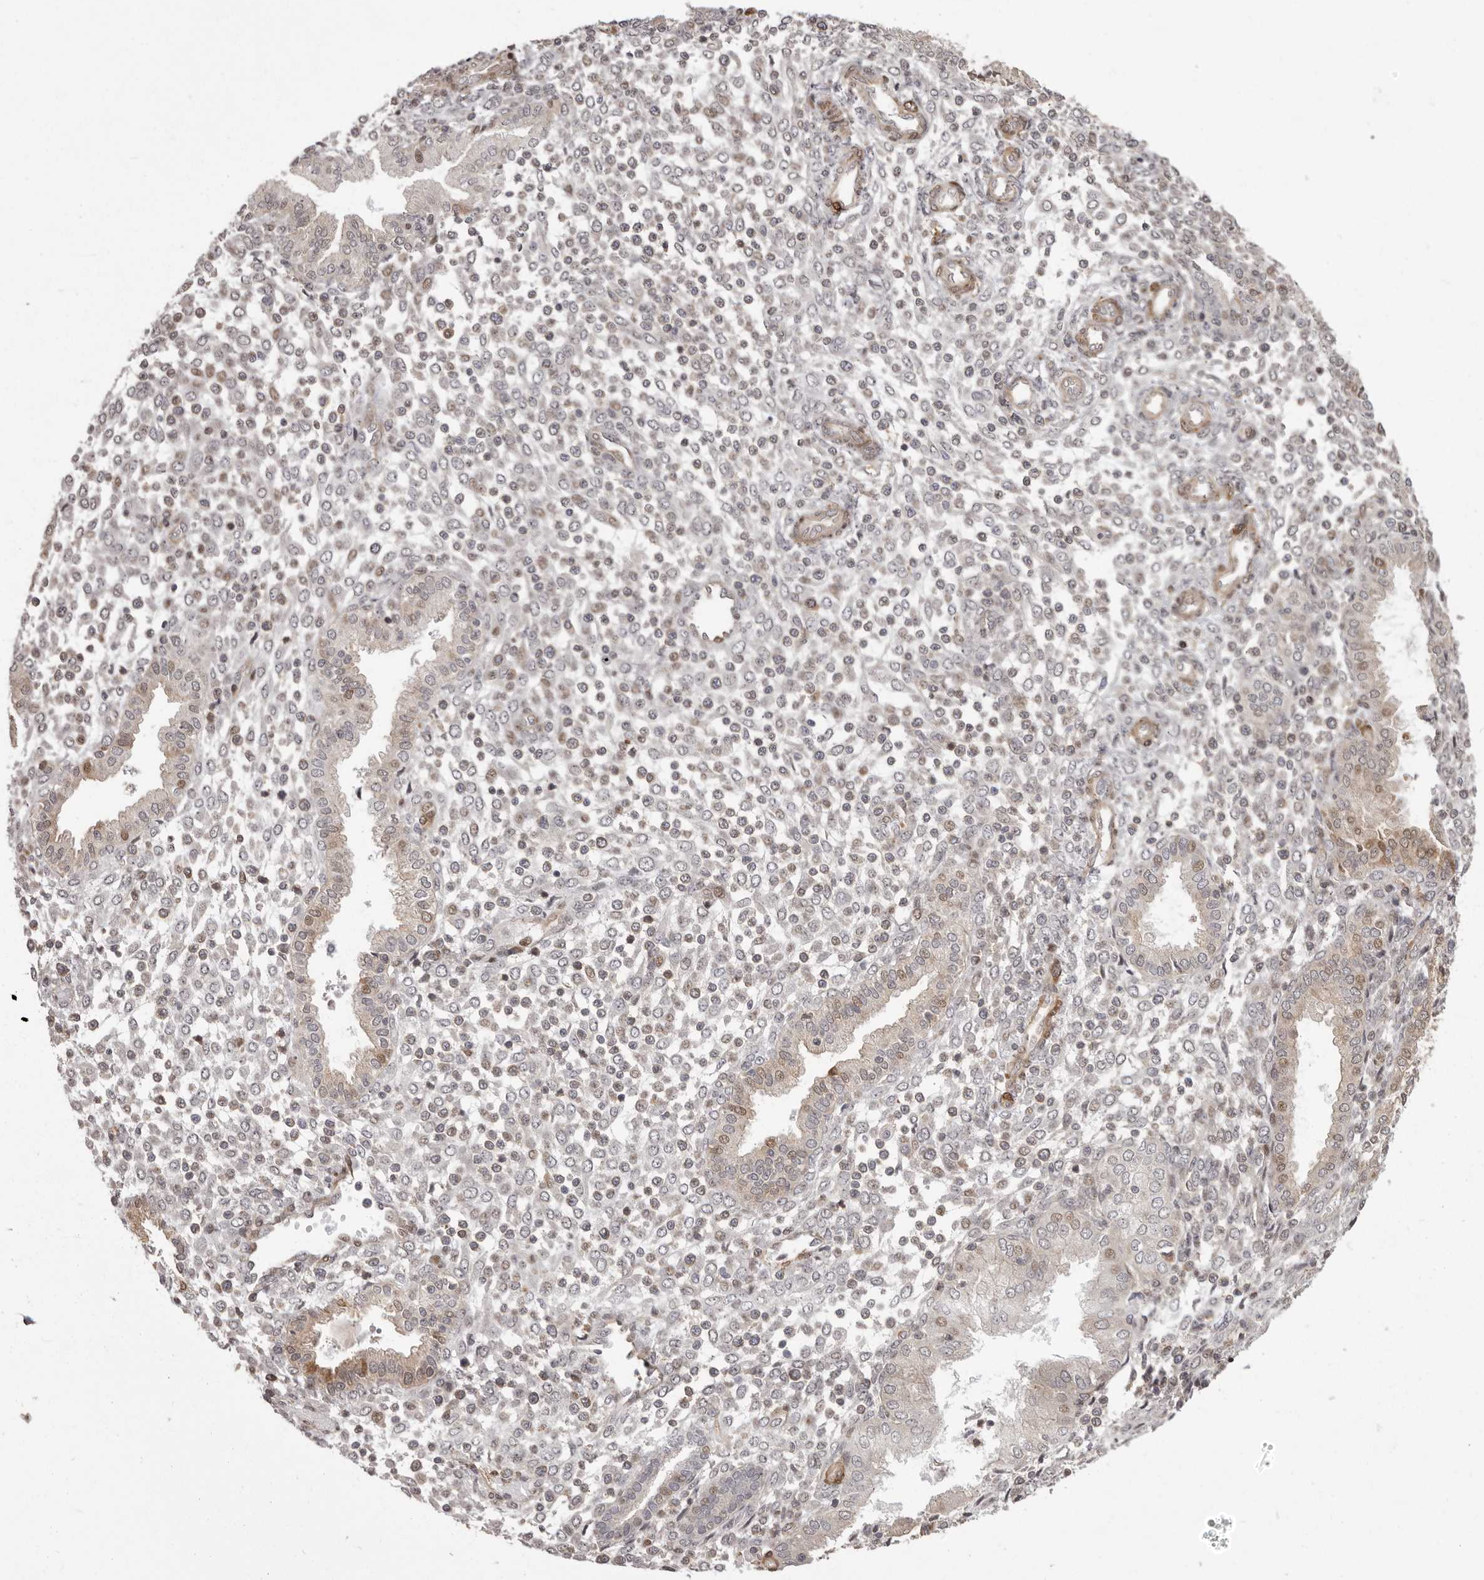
{"staining": {"intensity": "weak", "quantity": "25%-75%", "location": "cytoplasmic/membranous"}, "tissue": "endometrium", "cell_type": "Cells in endometrial stroma", "image_type": "normal", "snomed": [{"axis": "morphology", "description": "Normal tissue, NOS"}, {"axis": "topography", "description": "Endometrium"}], "caption": "Immunohistochemical staining of benign endometrium exhibits 25%-75% levels of weak cytoplasmic/membranous protein positivity in about 25%-75% of cells in endometrial stroma.", "gene": "GFOD1", "patient": {"sex": "female", "age": 53}}